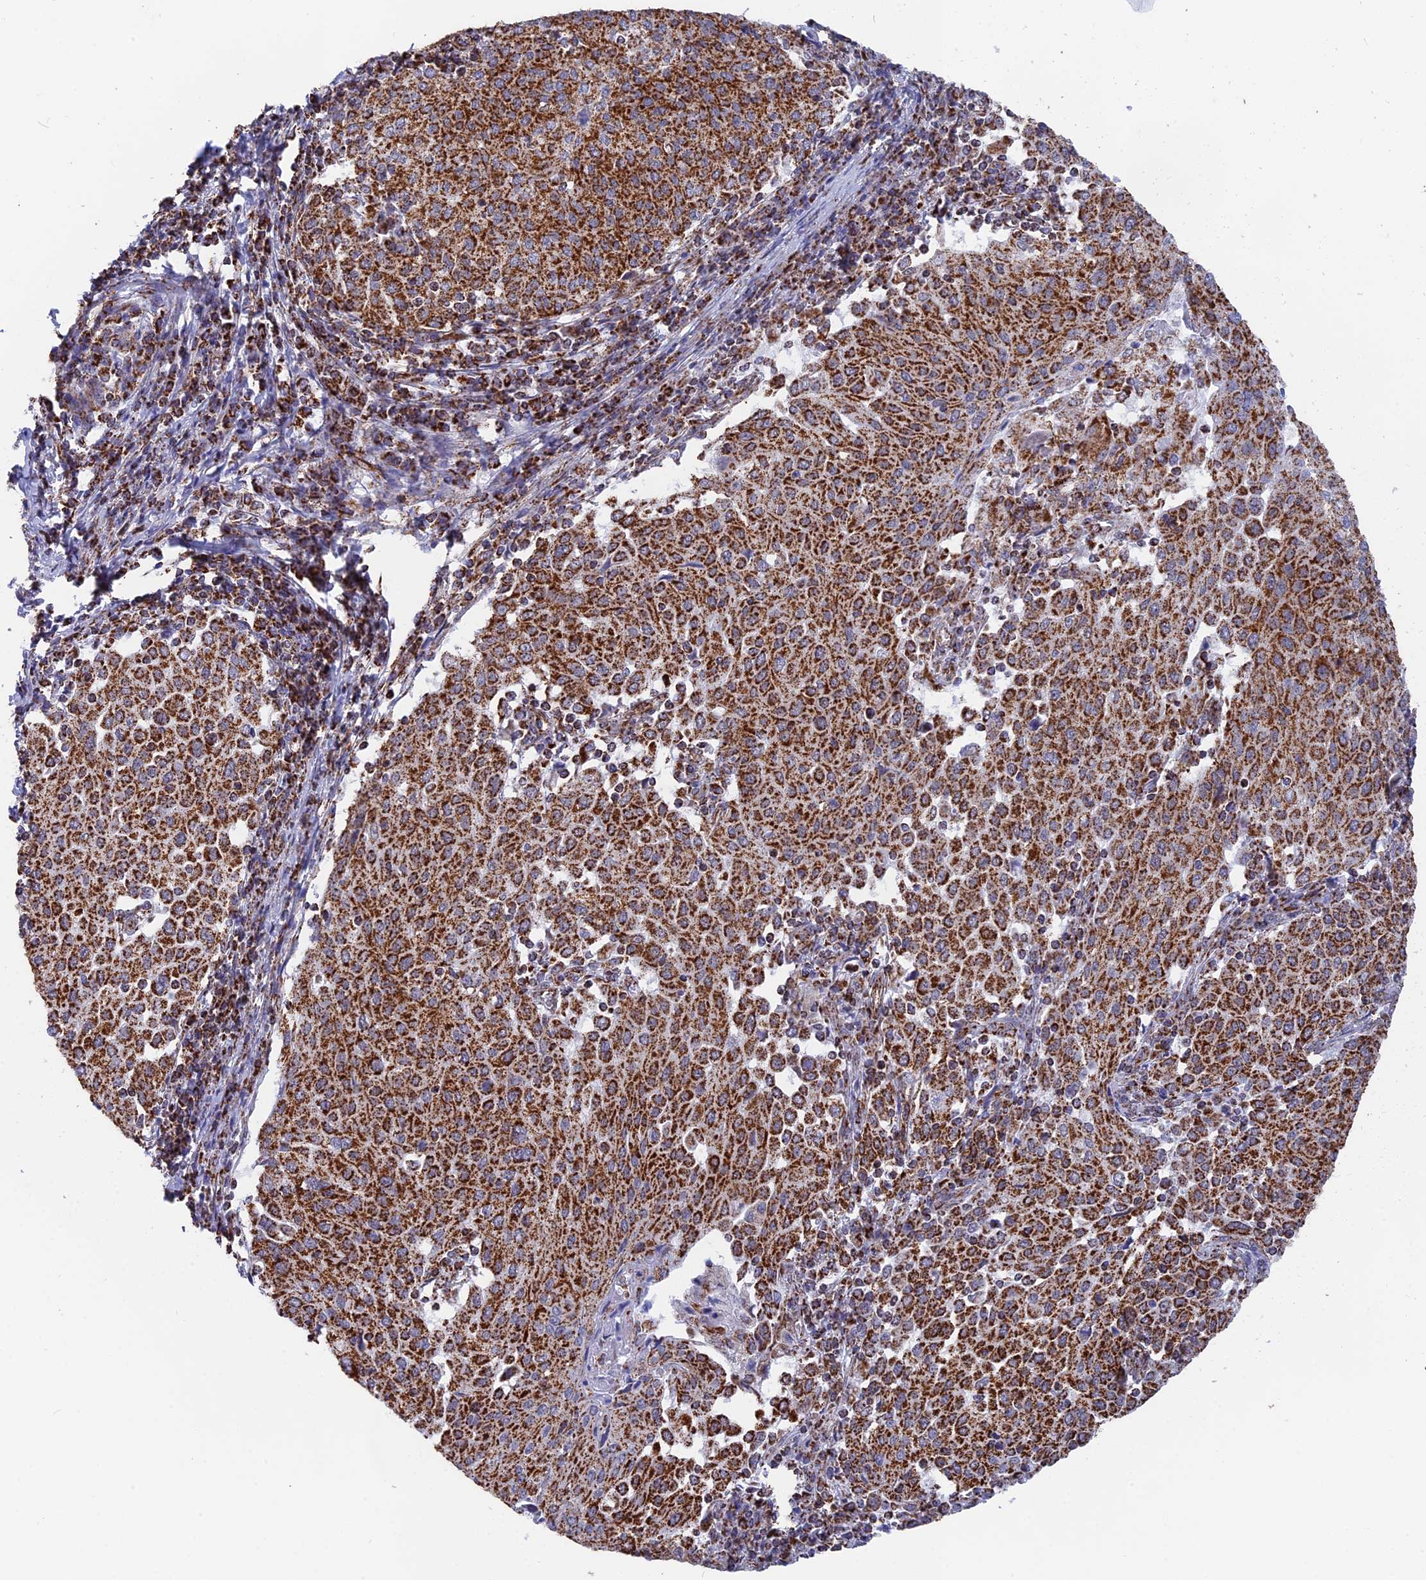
{"staining": {"intensity": "strong", "quantity": ">75%", "location": "cytoplasmic/membranous"}, "tissue": "cervical cancer", "cell_type": "Tumor cells", "image_type": "cancer", "snomed": [{"axis": "morphology", "description": "Squamous cell carcinoma, NOS"}, {"axis": "topography", "description": "Cervix"}], "caption": "This photomicrograph demonstrates IHC staining of human cervical cancer (squamous cell carcinoma), with high strong cytoplasmic/membranous positivity in approximately >75% of tumor cells.", "gene": "CDC16", "patient": {"sex": "female", "age": 46}}